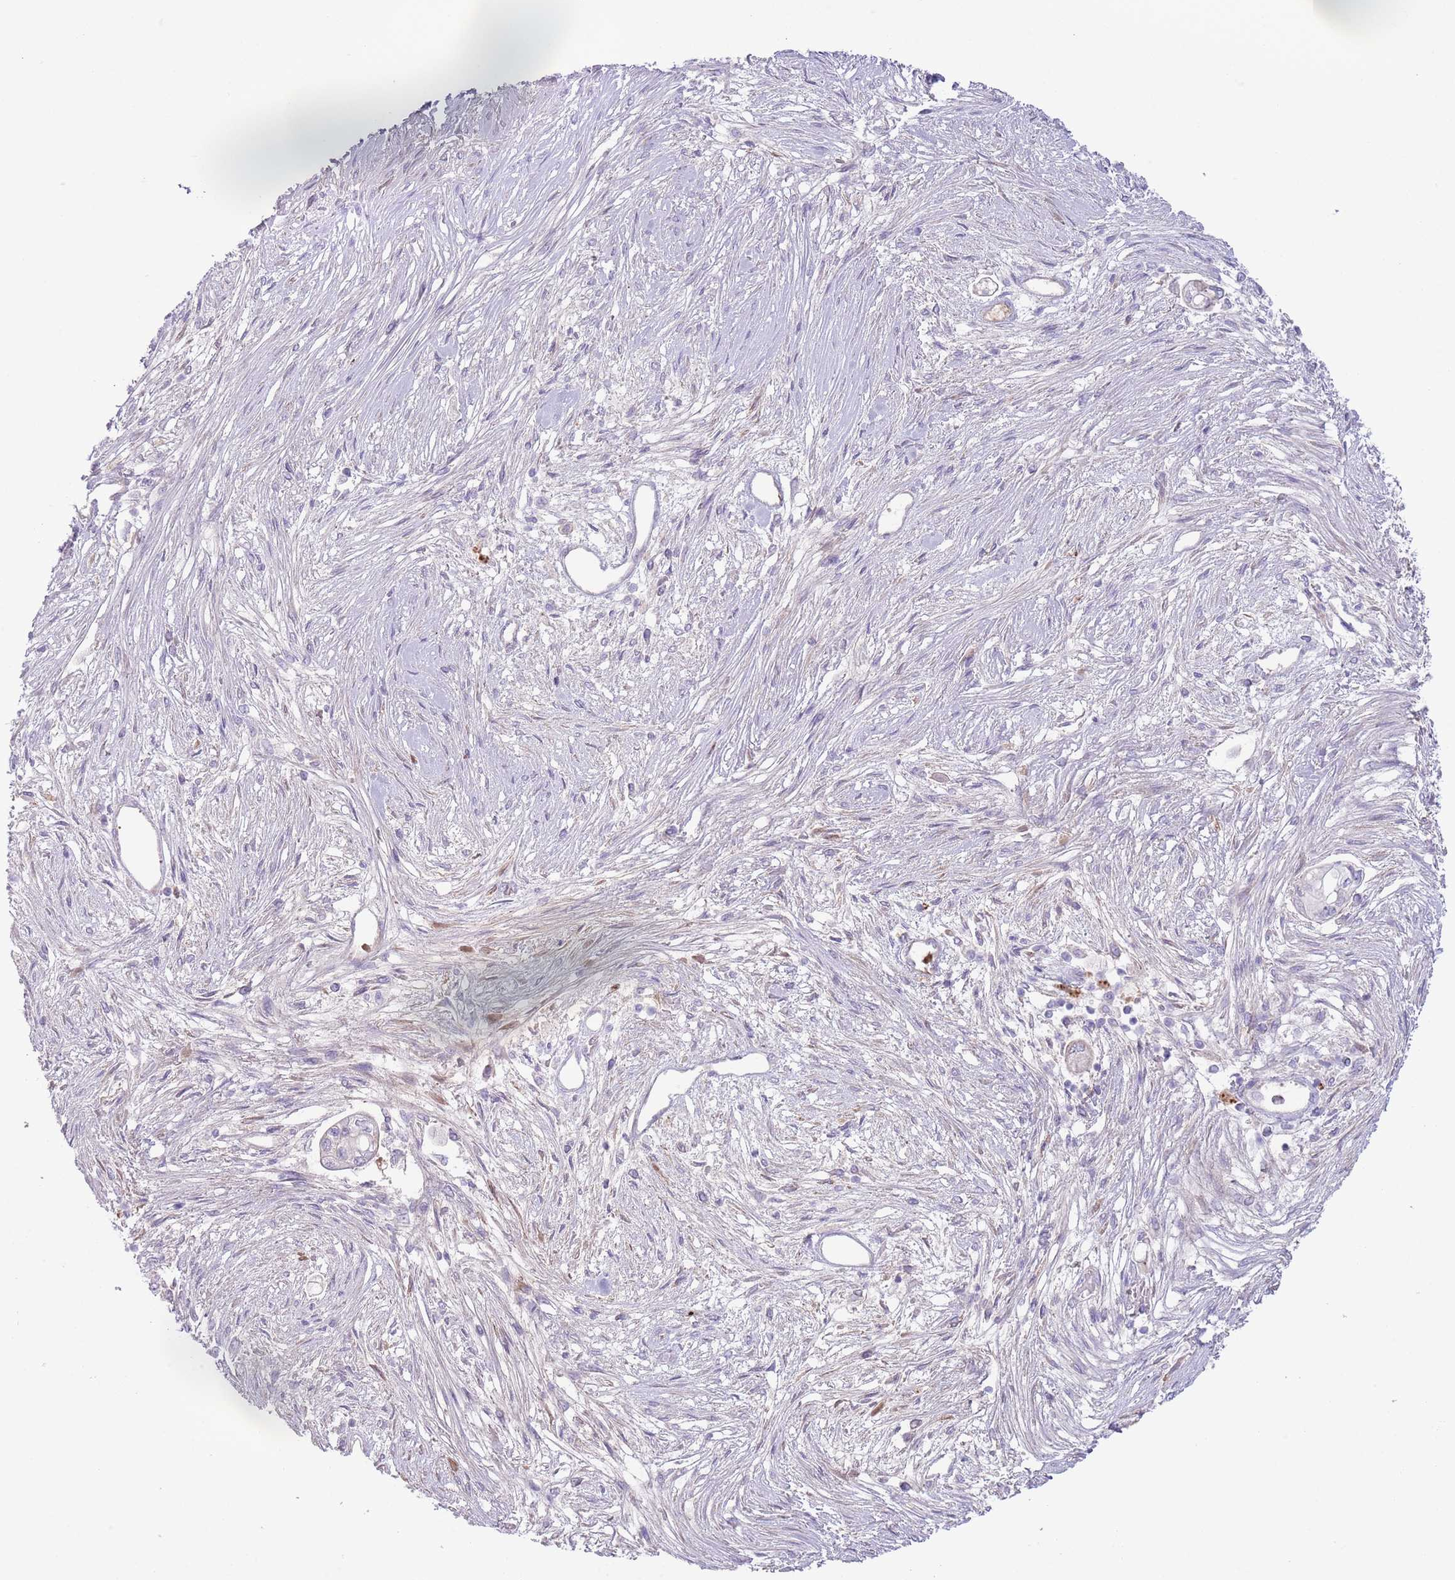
{"staining": {"intensity": "weak", "quantity": "<25%", "location": "cytoplasmic/membranous"}, "tissue": "pancreatic cancer", "cell_type": "Tumor cells", "image_type": "cancer", "snomed": [{"axis": "morphology", "description": "Adenocarcinoma, NOS"}, {"axis": "topography", "description": "Pancreas"}], "caption": "Adenocarcinoma (pancreatic) stained for a protein using immunohistochemistry demonstrates no expression tumor cells.", "gene": "CFH", "patient": {"sex": "female", "age": 69}}